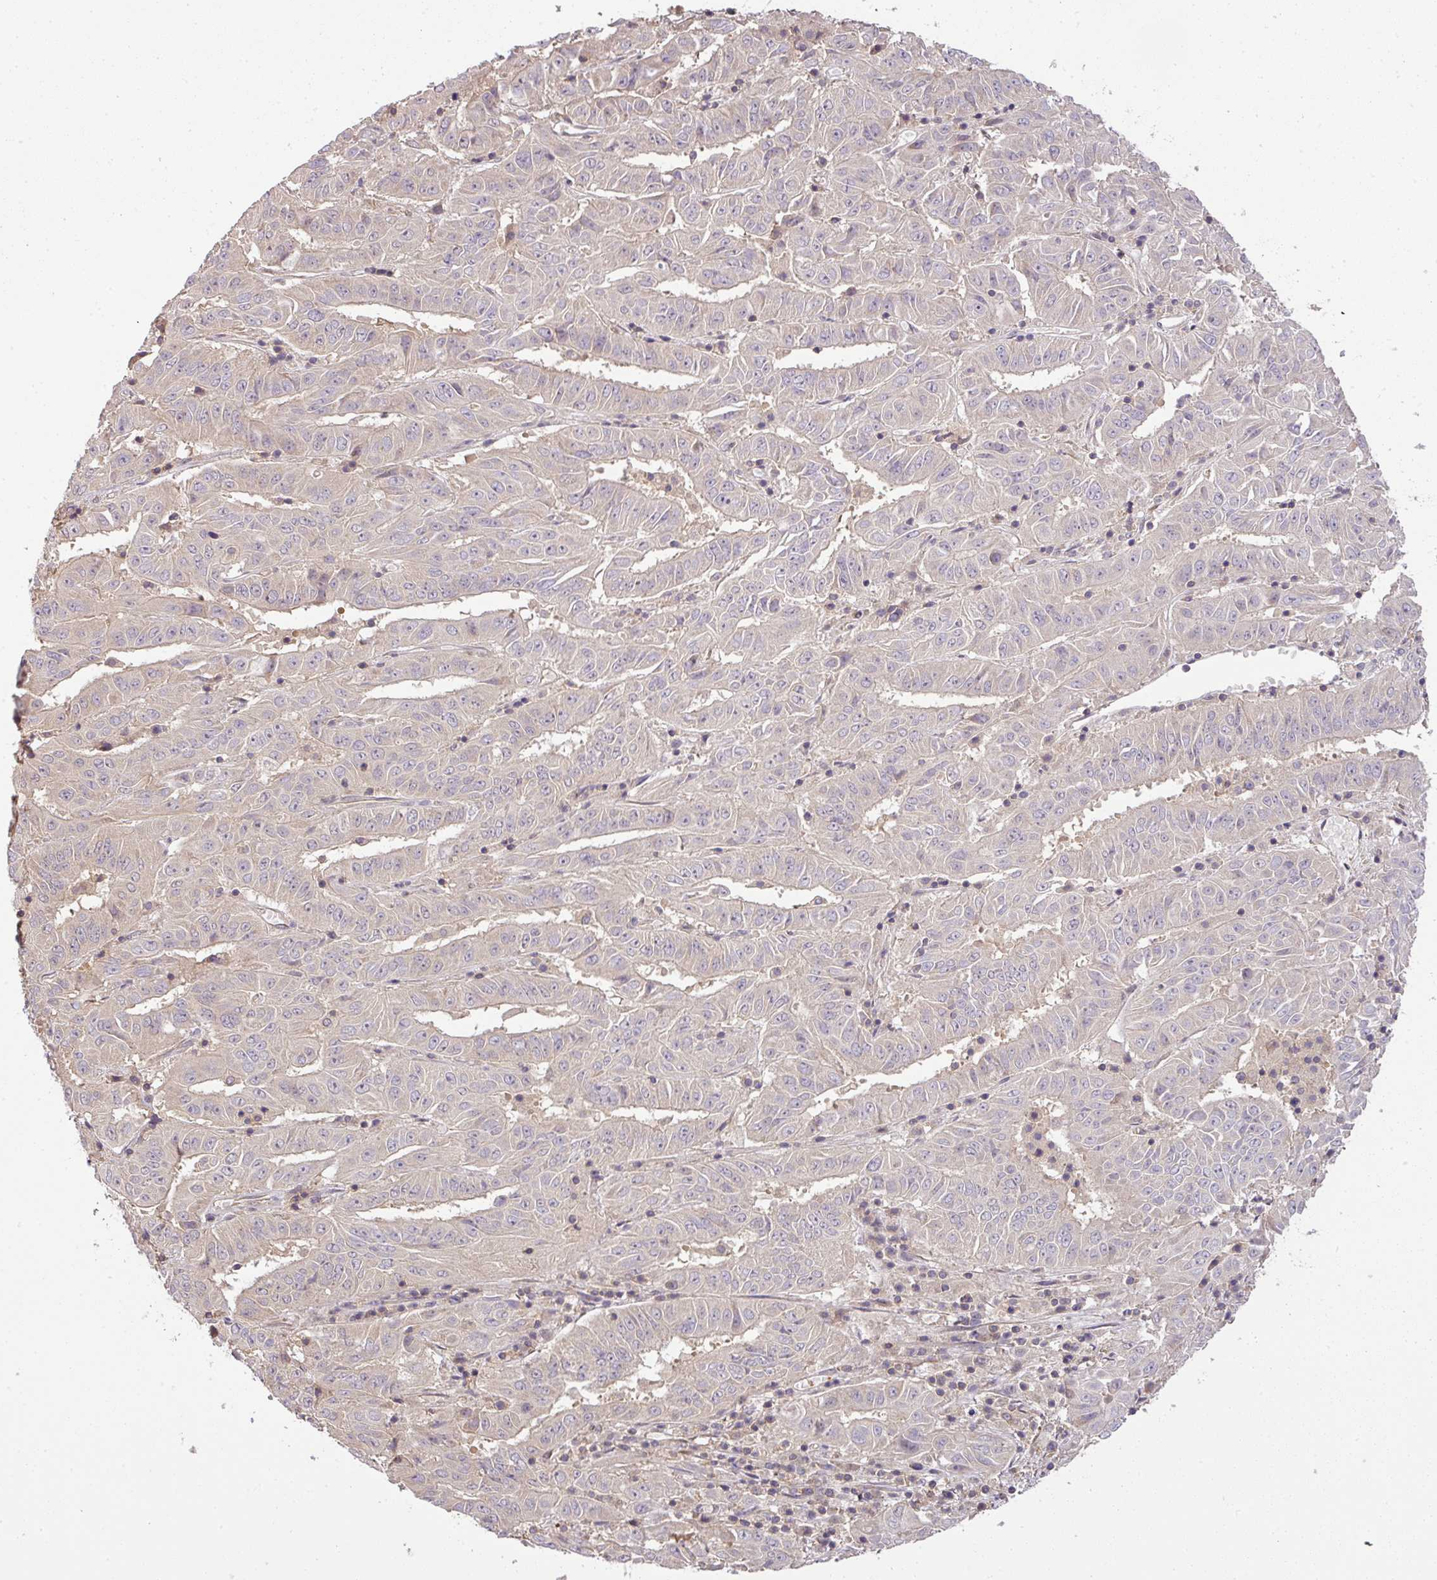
{"staining": {"intensity": "negative", "quantity": "none", "location": "none"}, "tissue": "pancreatic cancer", "cell_type": "Tumor cells", "image_type": "cancer", "snomed": [{"axis": "morphology", "description": "Adenocarcinoma, NOS"}, {"axis": "topography", "description": "Pancreas"}], "caption": "Immunohistochemical staining of adenocarcinoma (pancreatic) shows no significant staining in tumor cells.", "gene": "TCL1B", "patient": {"sex": "male", "age": 63}}